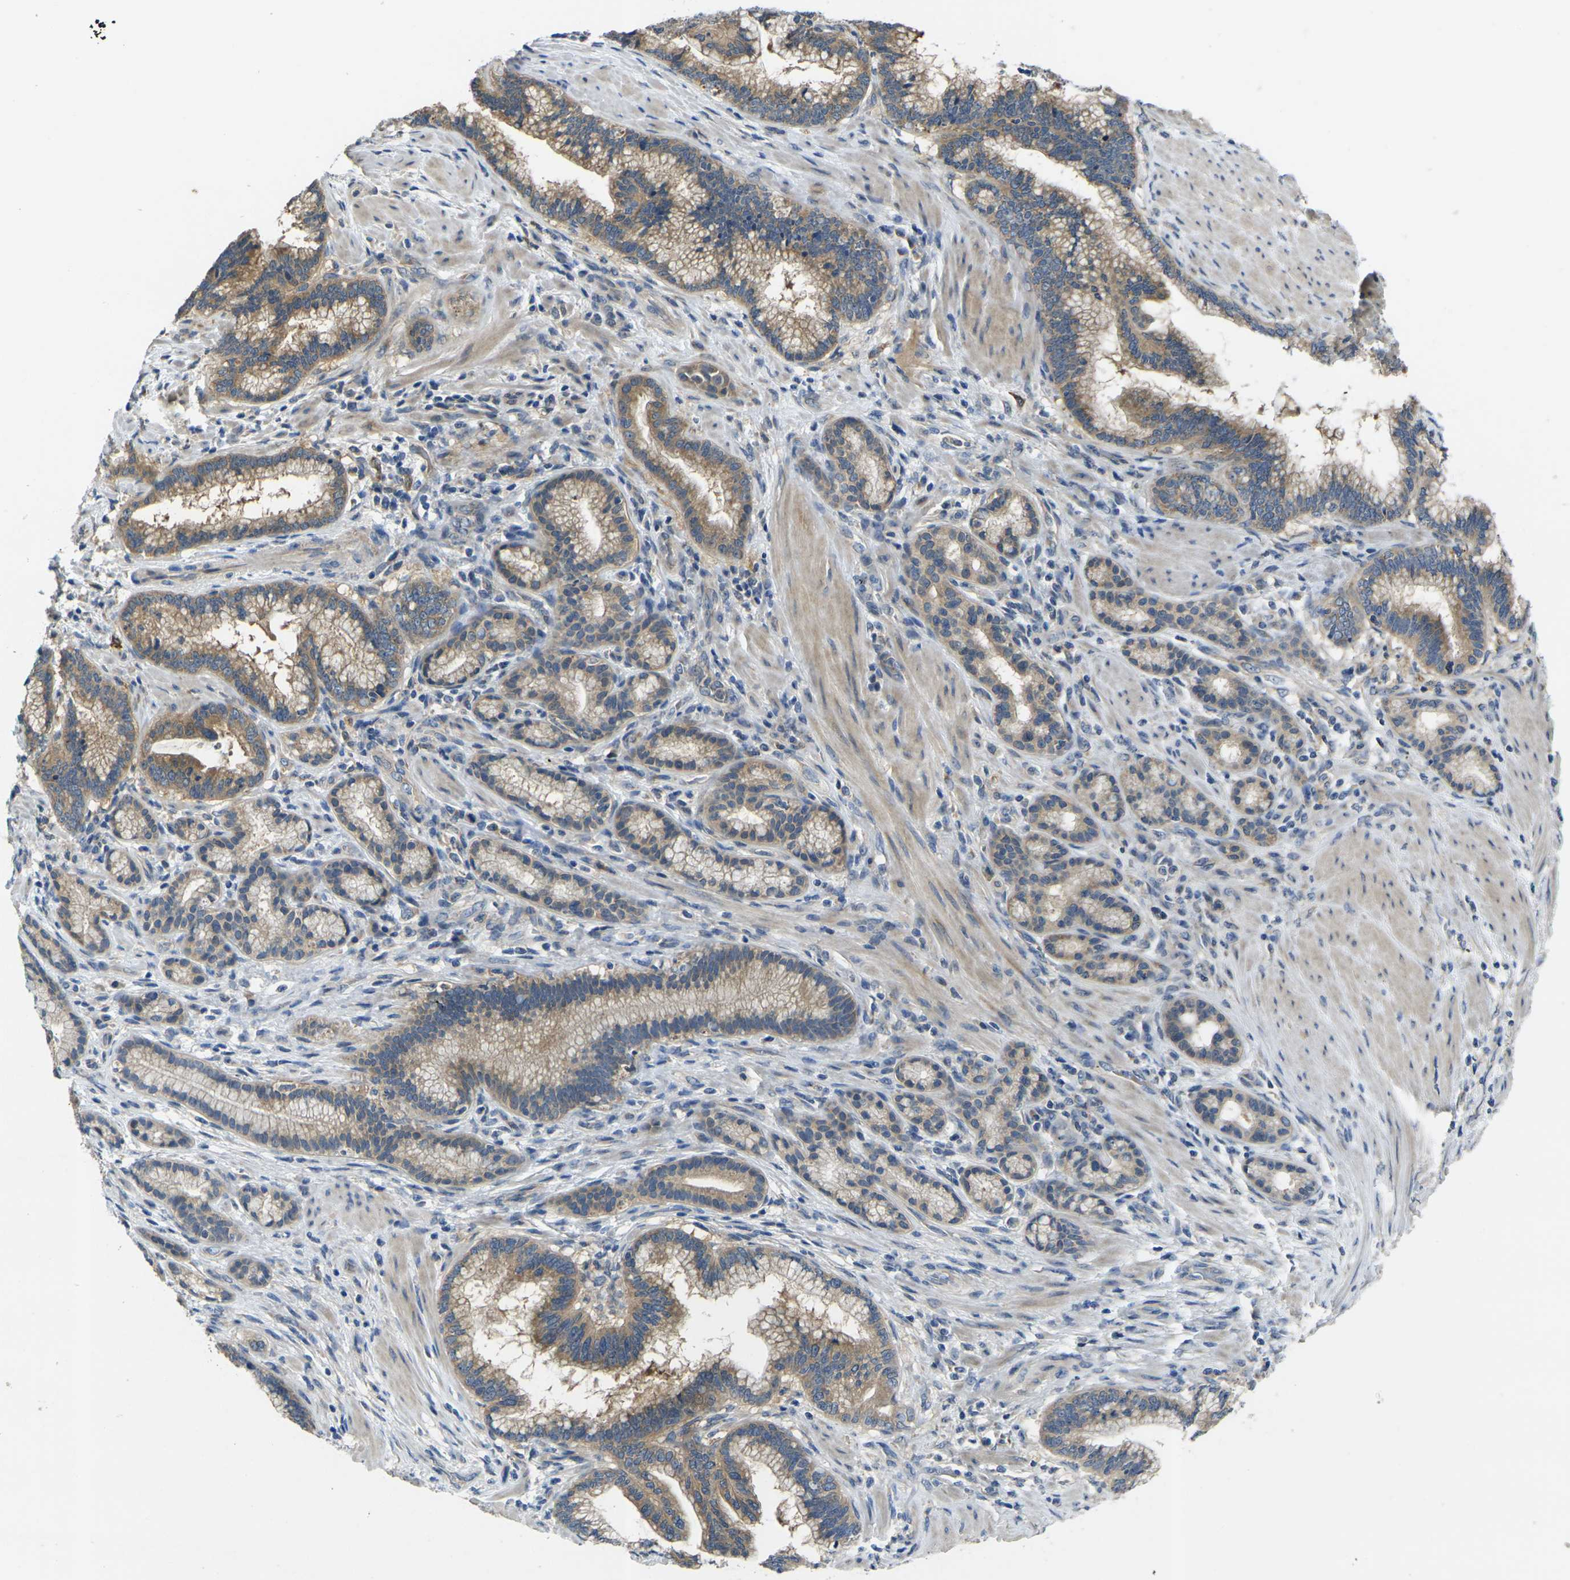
{"staining": {"intensity": "moderate", "quantity": ">75%", "location": "cytoplasmic/membranous"}, "tissue": "pancreatic cancer", "cell_type": "Tumor cells", "image_type": "cancer", "snomed": [{"axis": "morphology", "description": "Adenocarcinoma, NOS"}, {"axis": "topography", "description": "Pancreas"}], "caption": "A medium amount of moderate cytoplasmic/membranous positivity is seen in approximately >75% of tumor cells in pancreatic adenocarcinoma tissue.", "gene": "GNA12", "patient": {"sex": "female", "age": 64}}